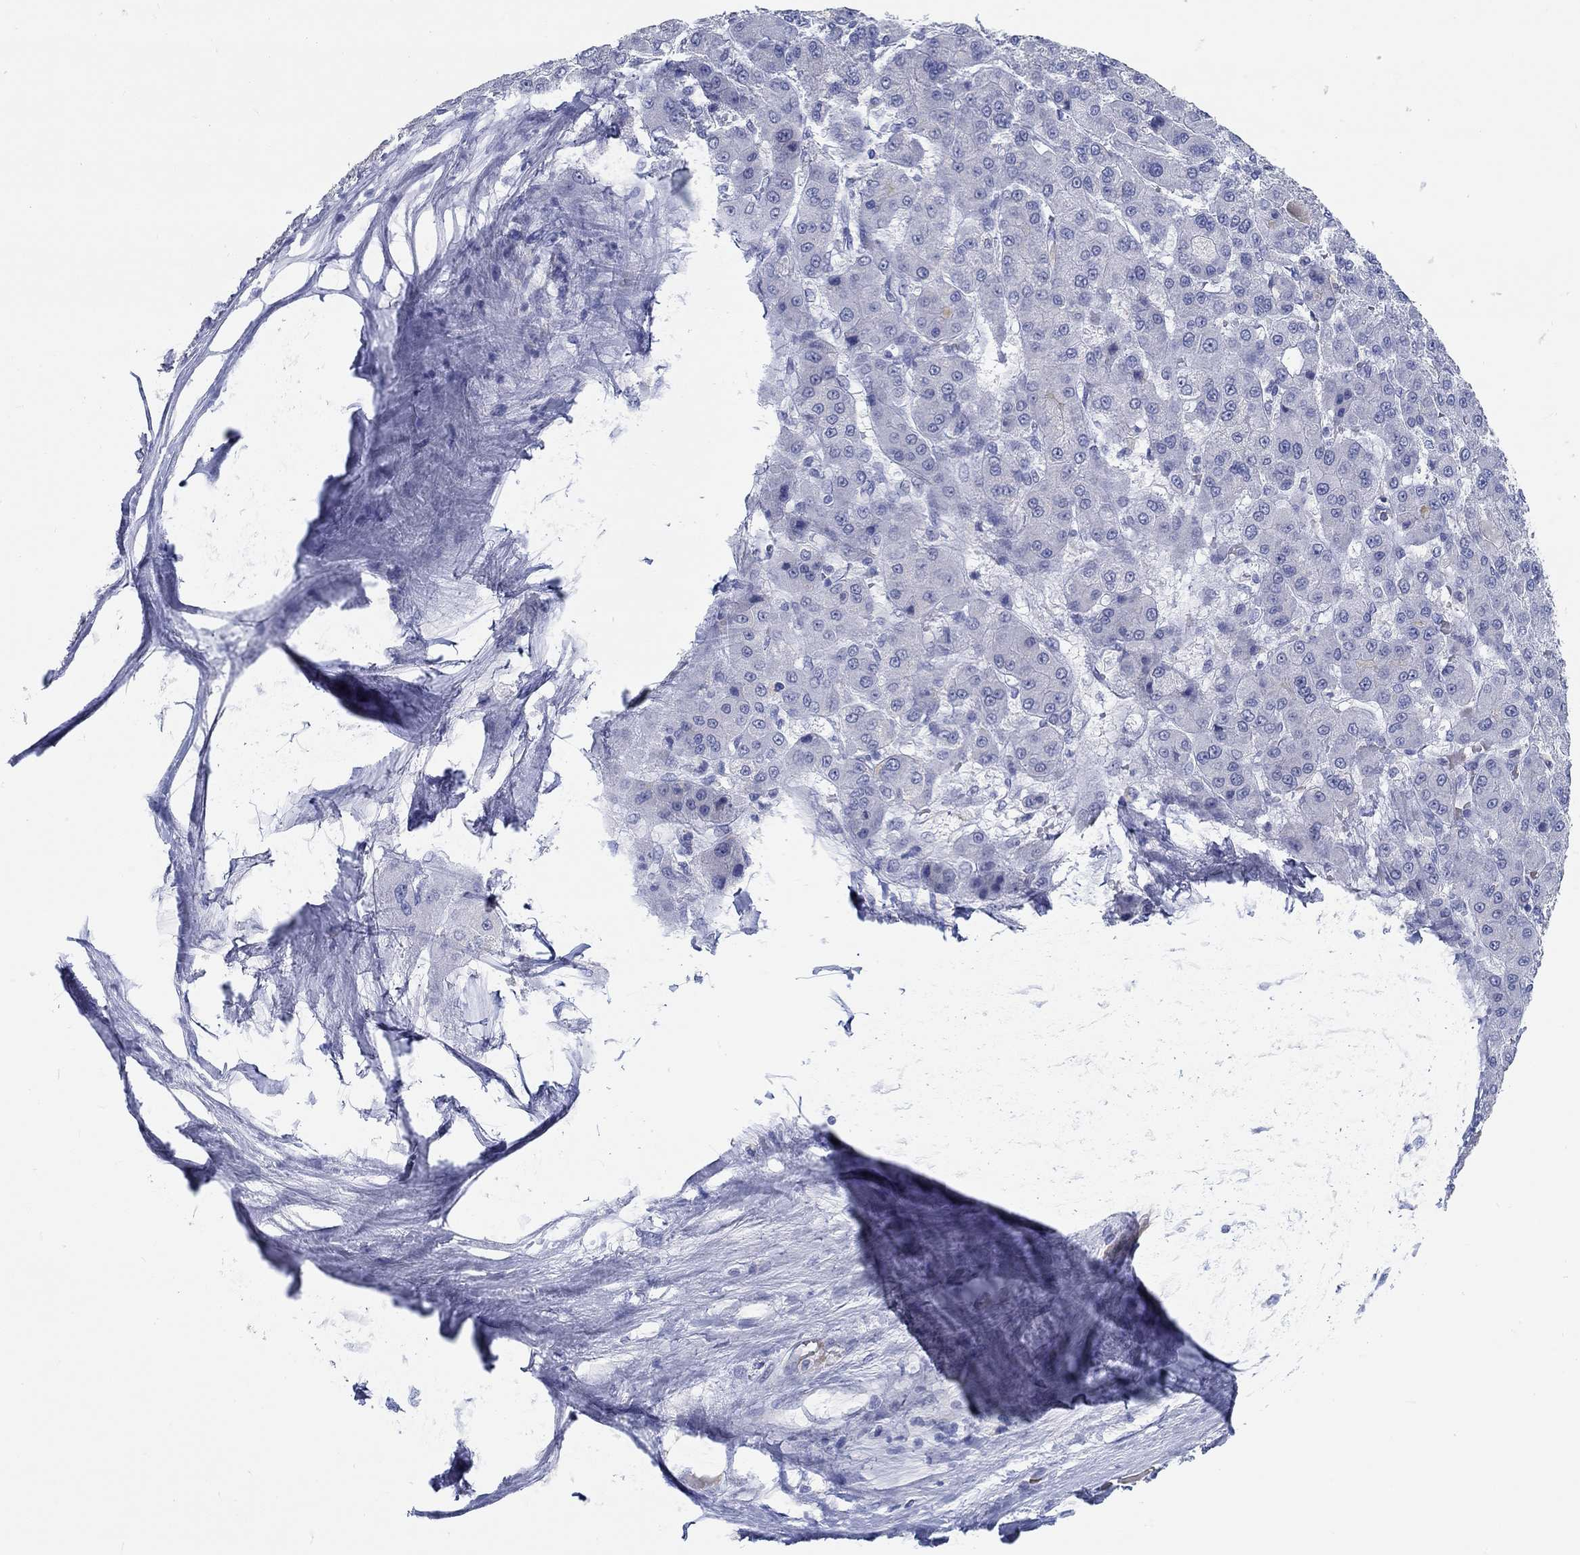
{"staining": {"intensity": "negative", "quantity": "none", "location": "none"}, "tissue": "liver cancer", "cell_type": "Tumor cells", "image_type": "cancer", "snomed": [{"axis": "morphology", "description": "Carcinoma, Hepatocellular, NOS"}, {"axis": "topography", "description": "Liver"}], "caption": "Immunohistochemistry image of human hepatocellular carcinoma (liver) stained for a protein (brown), which exhibits no expression in tumor cells. (Stains: DAB (3,3'-diaminobenzidine) immunohistochemistry (IHC) with hematoxylin counter stain, Microscopy: brightfield microscopy at high magnification).", "gene": "GRIA3", "patient": {"sex": "male", "age": 70}}